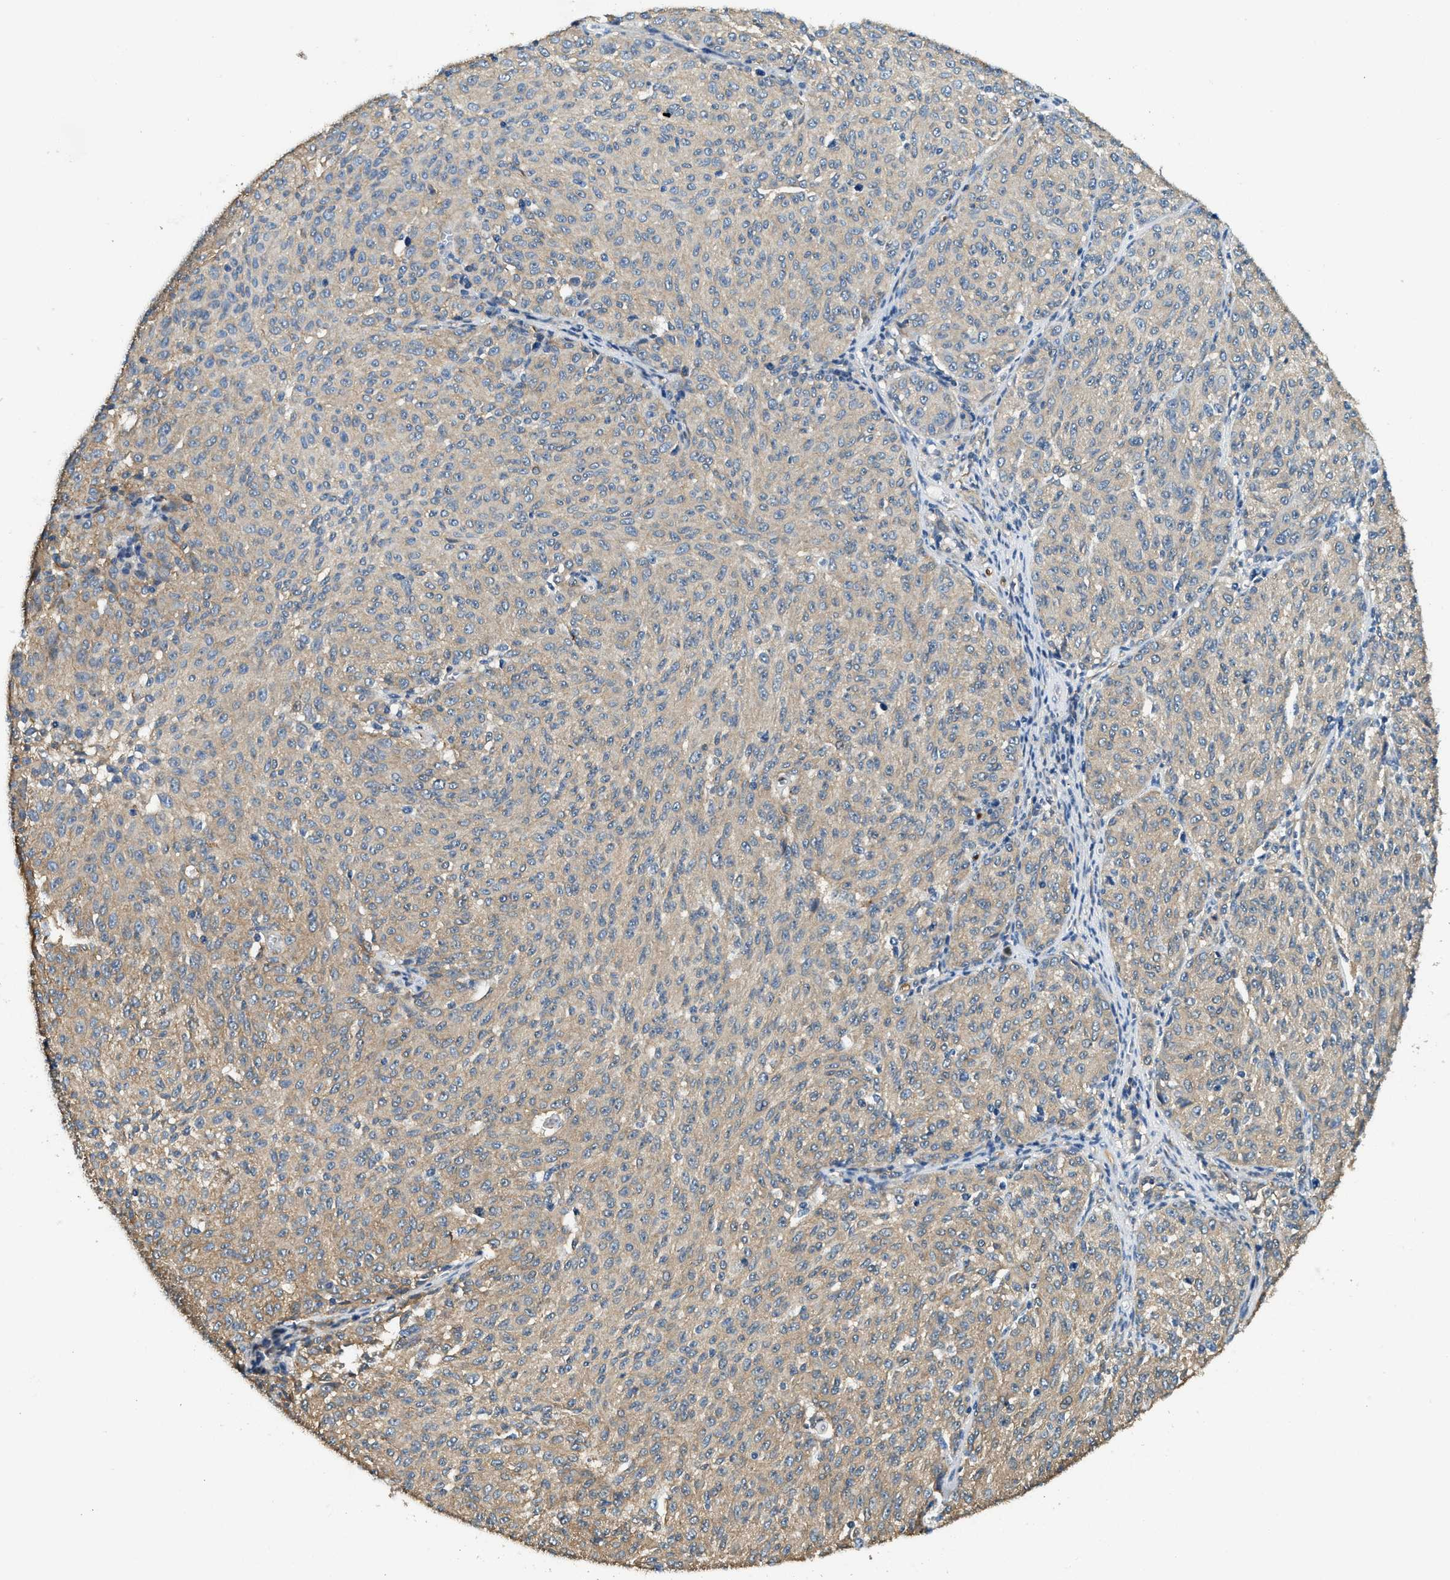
{"staining": {"intensity": "weak", "quantity": ">75%", "location": "cytoplasmic/membranous"}, "tissue": "melanoma", "cell_type": "Tumor cells", "image_type": "cancer", "snomed": [{"axis": "morphology", "description": "Malignant melanoma, NOS"}, {"axis": "topography", "description": "Skin"}], "caption": "An immunohistochemistry (IHC) photomicrograph of neoplastic tissue is shown. Protein staining in brown shows weak cytoplasmic/membranous positivity in malignant melanoma within tumor cells.", "gene": "ANXA3", "patient": {"sex": "female", "age": 72}}